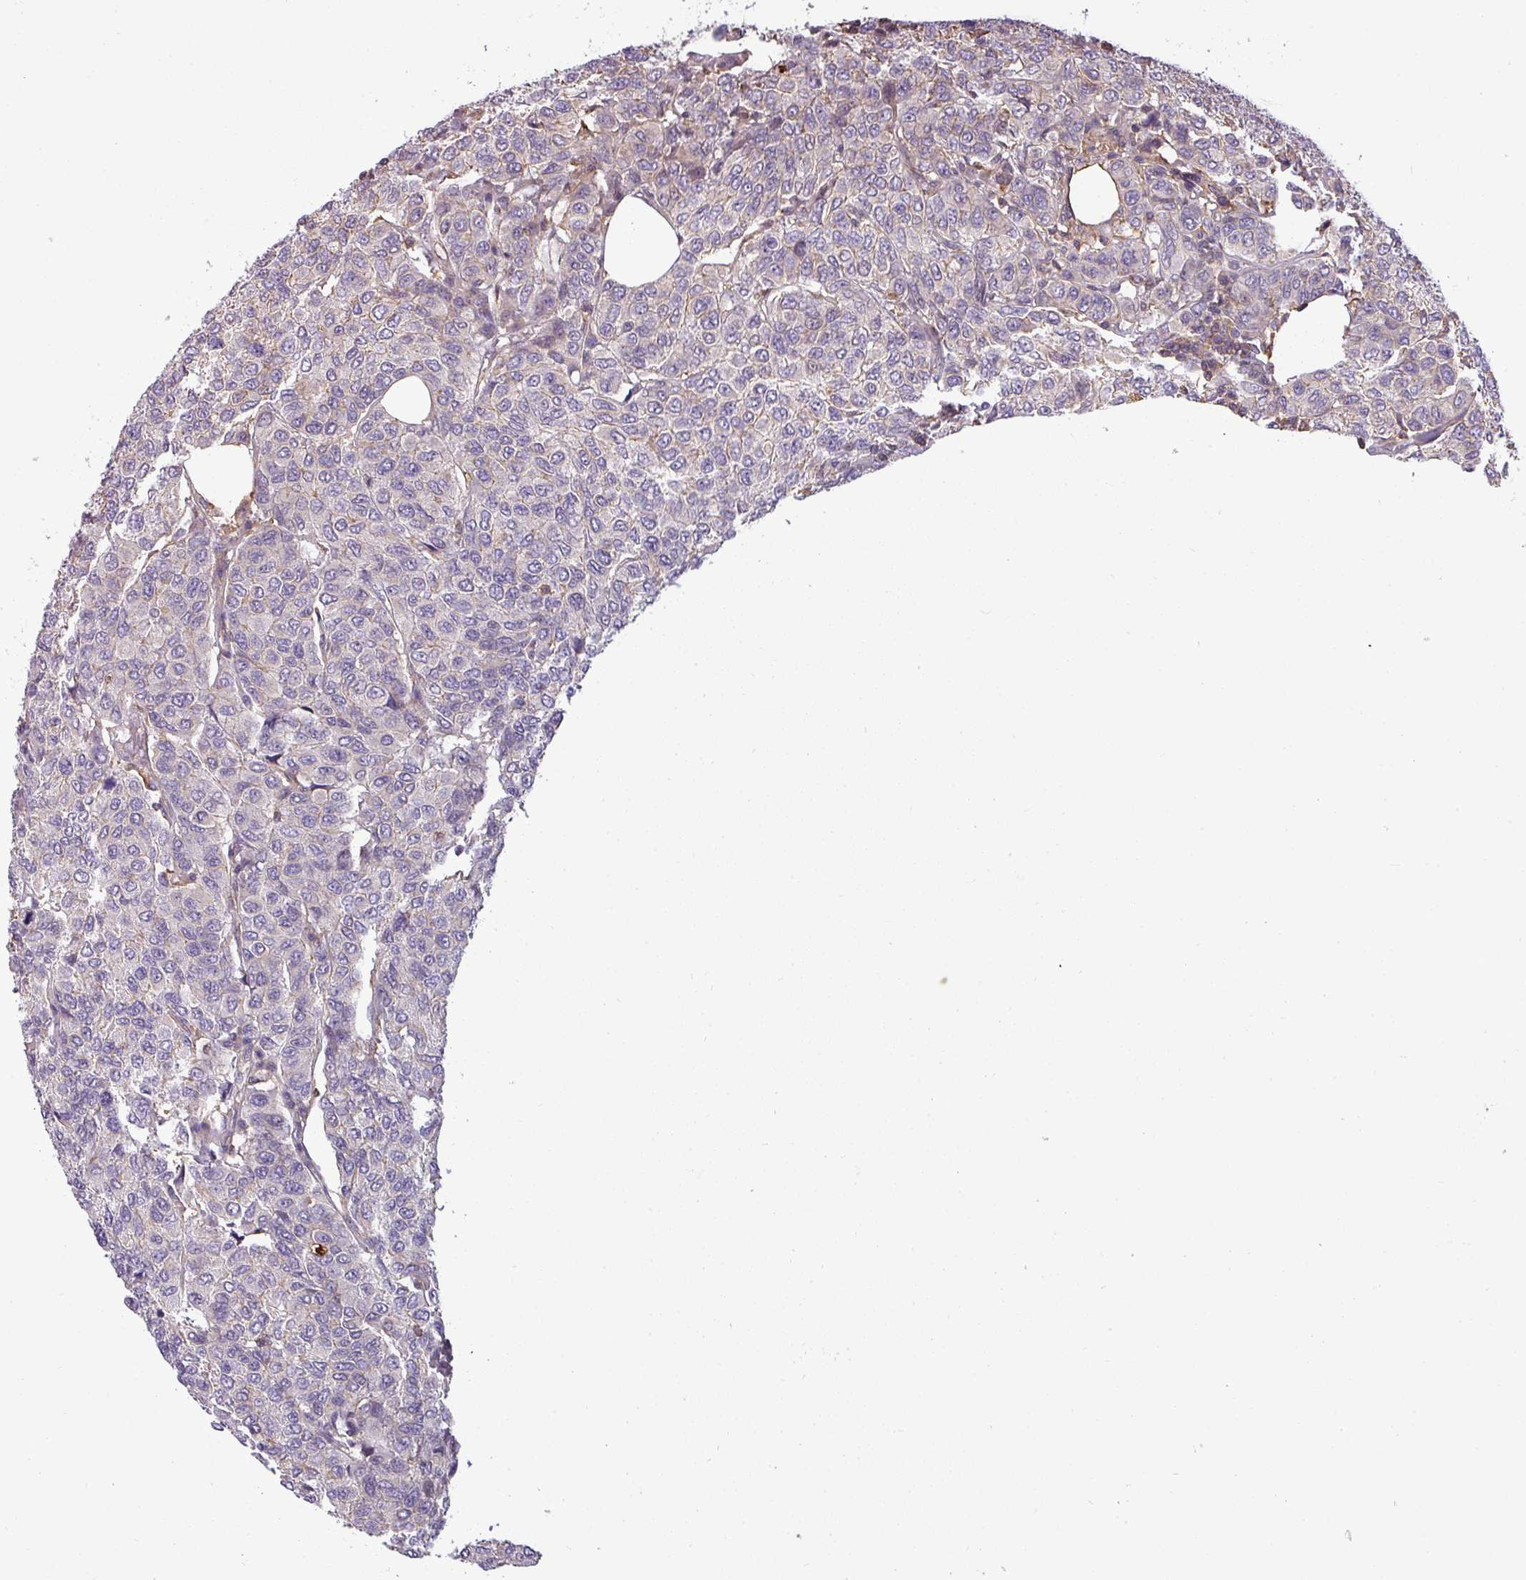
{"staining": {"intensity": "negative", "quantity": "none", "location": "none"}, "tissue": "breast cancer", "cell_type": "Tumor cells", "image_type": "cancer", "snomed": [{"axis": "morphology", "description": "Duct carcinoma"}, {"axis": "topography", "description": "Breast"}], "caption": "A micrograph of human breast cancer (infiltrating ductal carcinoma) is negative for staining in tumor cells. The staining was performed using DAB to visualize the protein expression in brown, while the nuclei were stained in blue with hematoxylin (Magnification: 20x).", "gene": "ZNF835", "patient": {"sex": "female", "age": 55}}